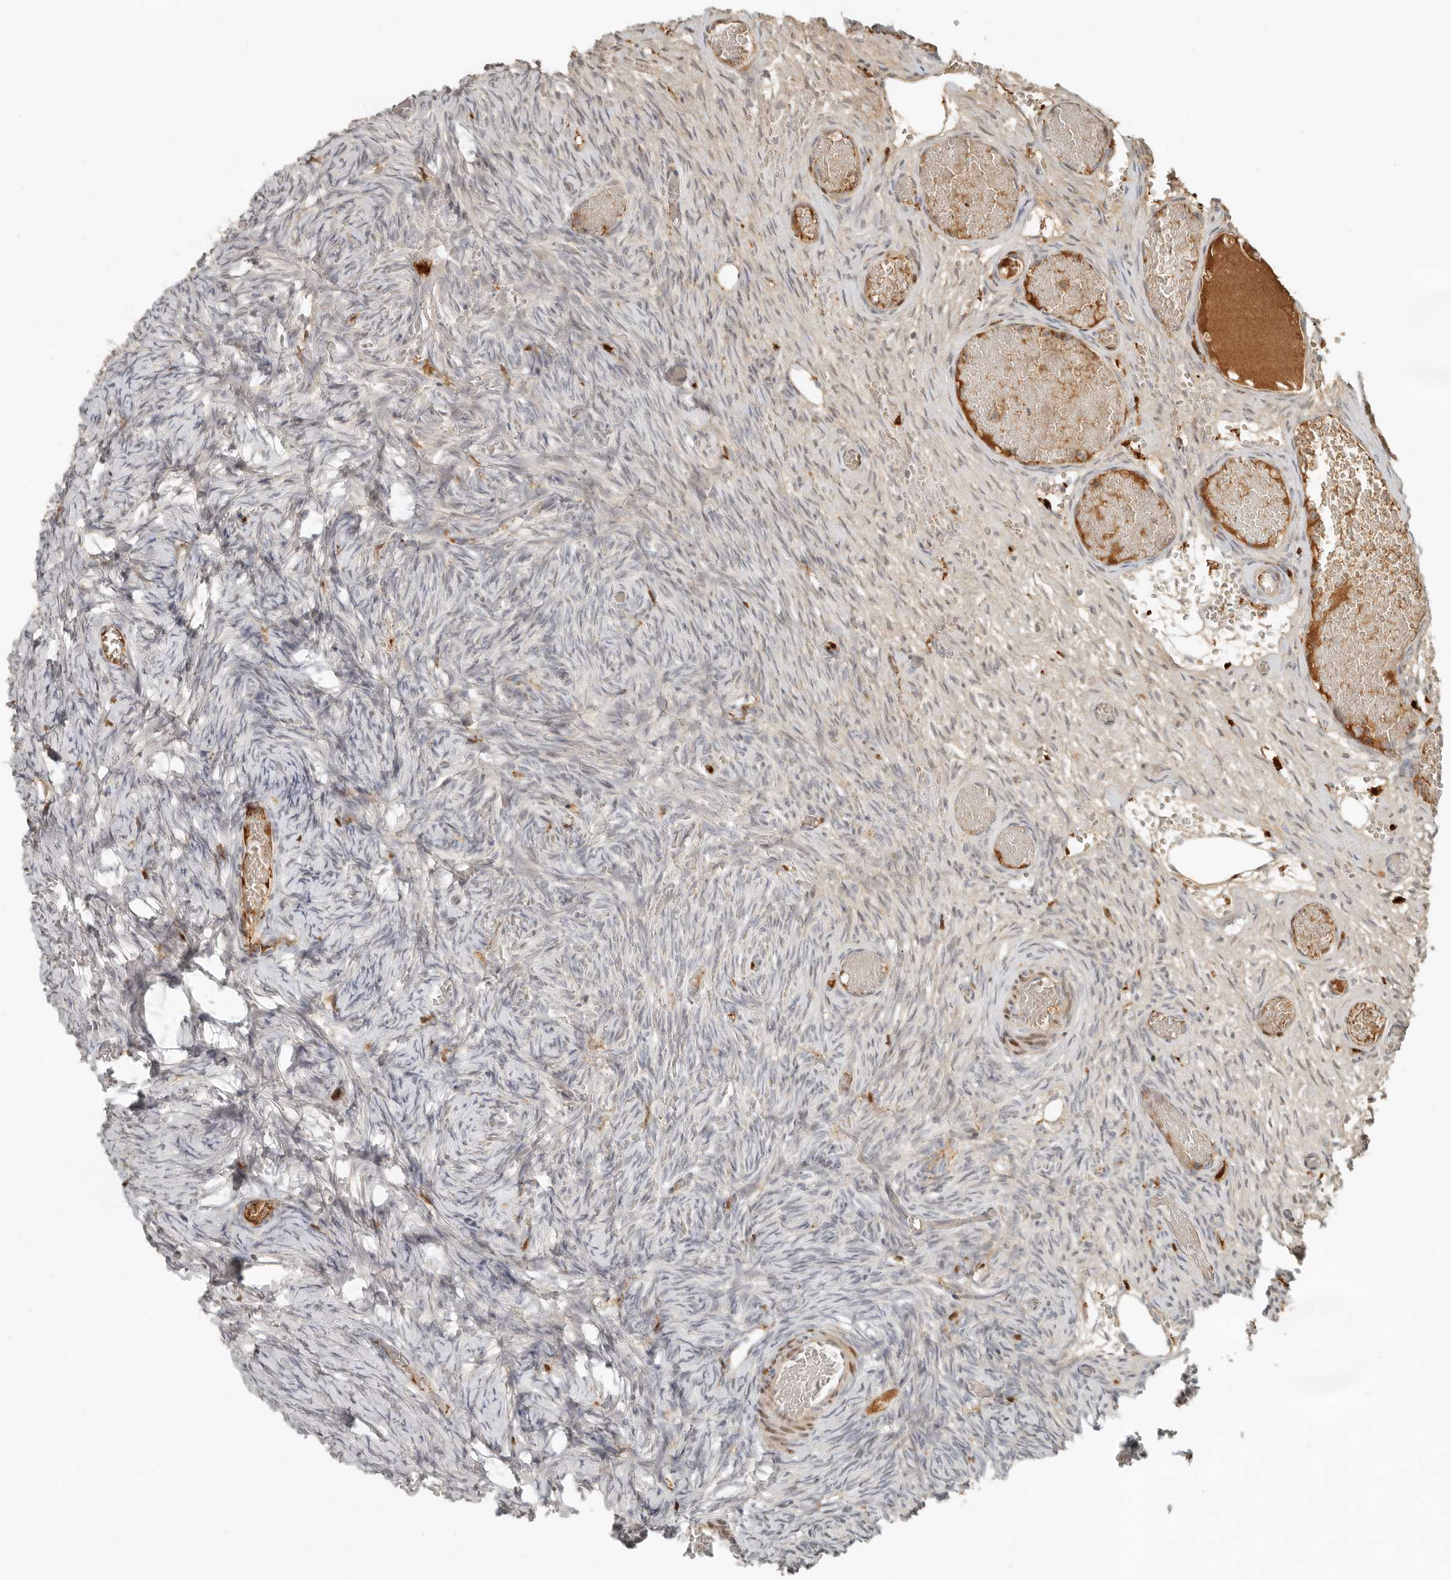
{"staining": {"intensity": "weak", "quantity": "<25%", "location": "cytoplasmic/membranous"}, "tissue": "ovary", "cell_type": "Follicle cells", "image_type": "normal", "snomed": [{"axis": "morphology", "description": "Adenocarcinoma, NOS"}, {"axis": "topography", "description": "Endometrium"}], "caption": "The histopathology image exhibits no staining of follicle cells in benign ovary.", "gene": "KLHL38", "patient": {"sex": "female", "age": 32}}